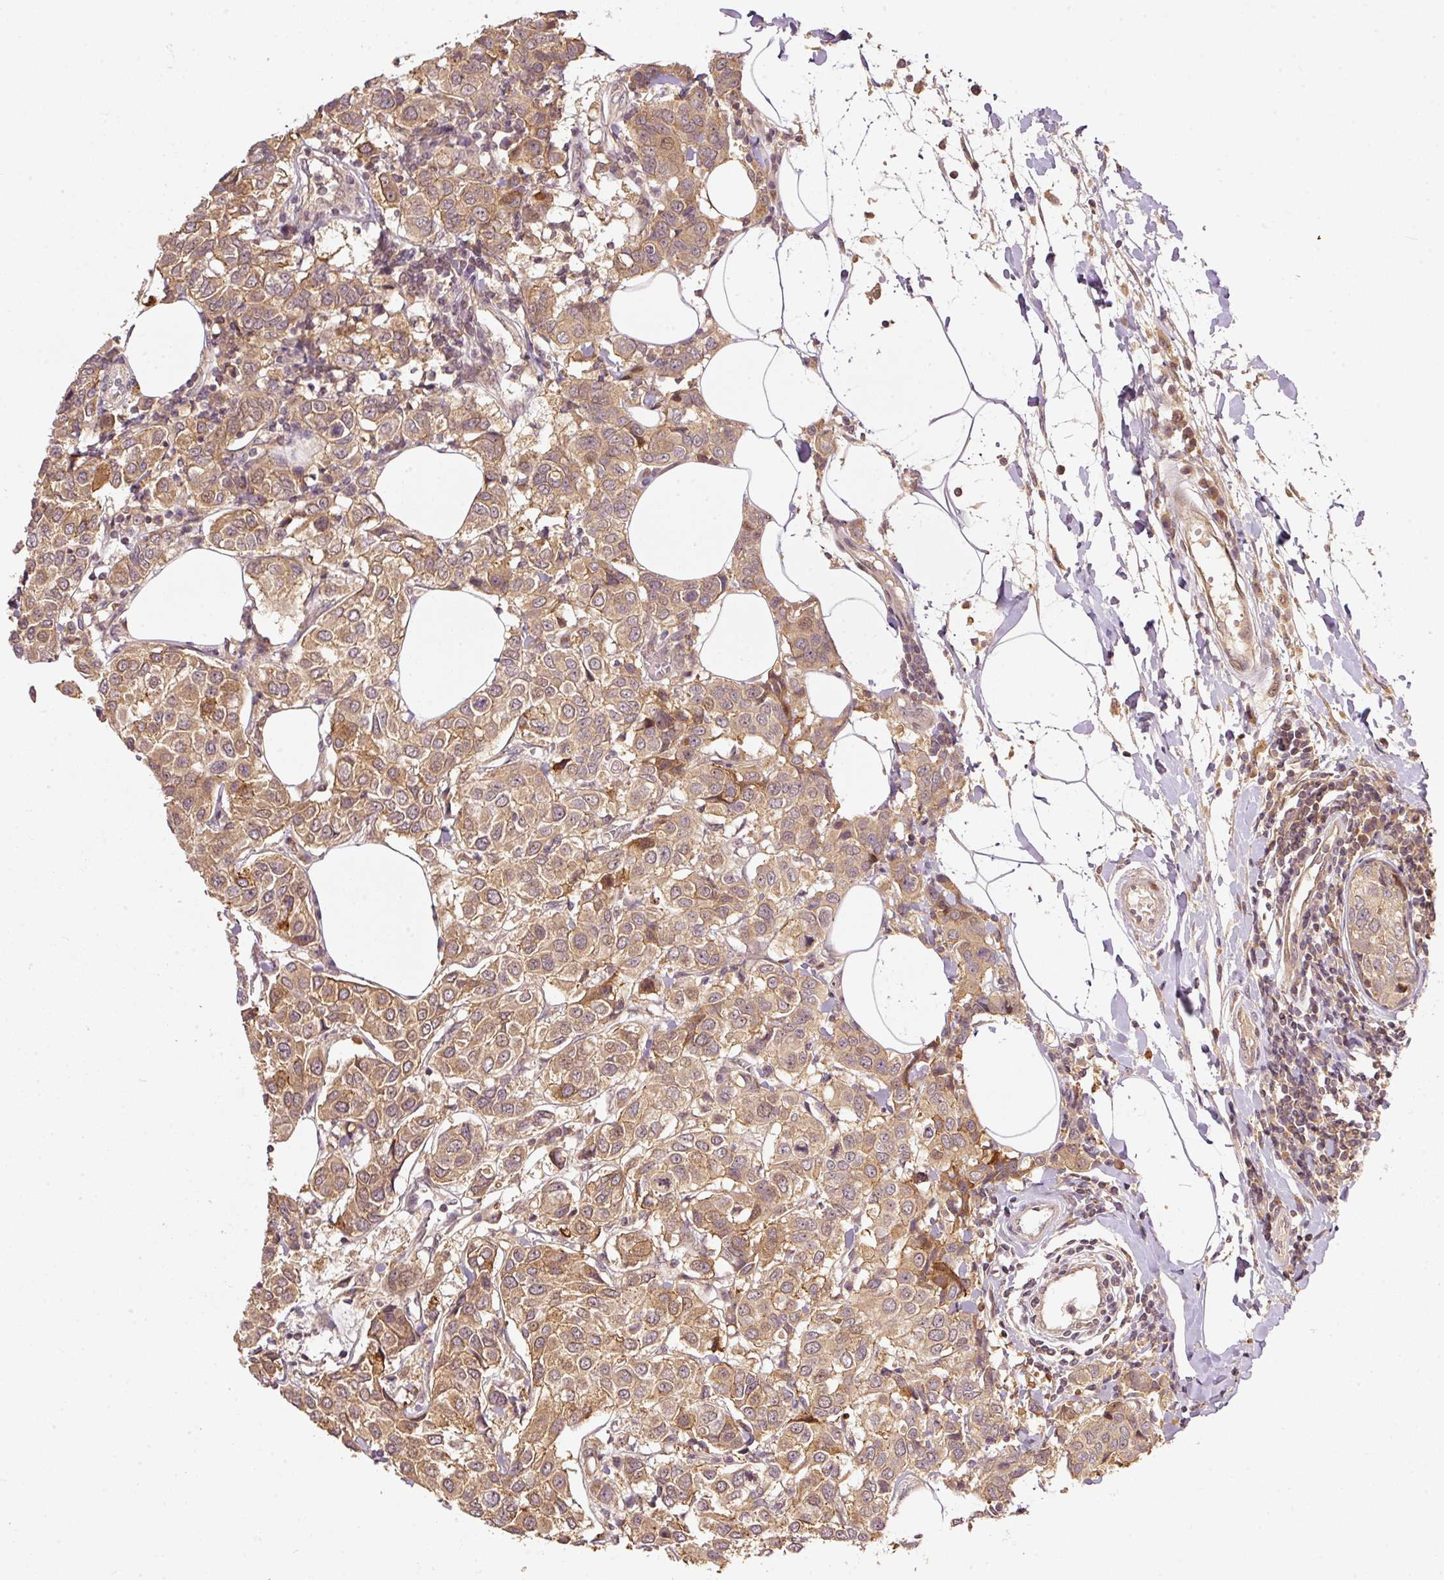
{"staining": {"intensity": "moderate", "quantity": ">75%", "location": "cytoplasmic/membranous,nuclear"}, "tissue": "breast cancer", "cell_type": "Tumor cells", "image_type": "cancer", "snomed": [{"axis": "morphology", "description": "Duct carcinoma"}, {"axis": "topography", "description": "Breast"}], "caption": "Human invasive ductal carcinoma (breast) stained for a protein (brown) exhibits moderate cytoplasmic/membranous and nuclear positive expression in approximately >75% of tumor cells.", "gene": "PCDHB1", "patient": {"sex": "female", "age": 55}}